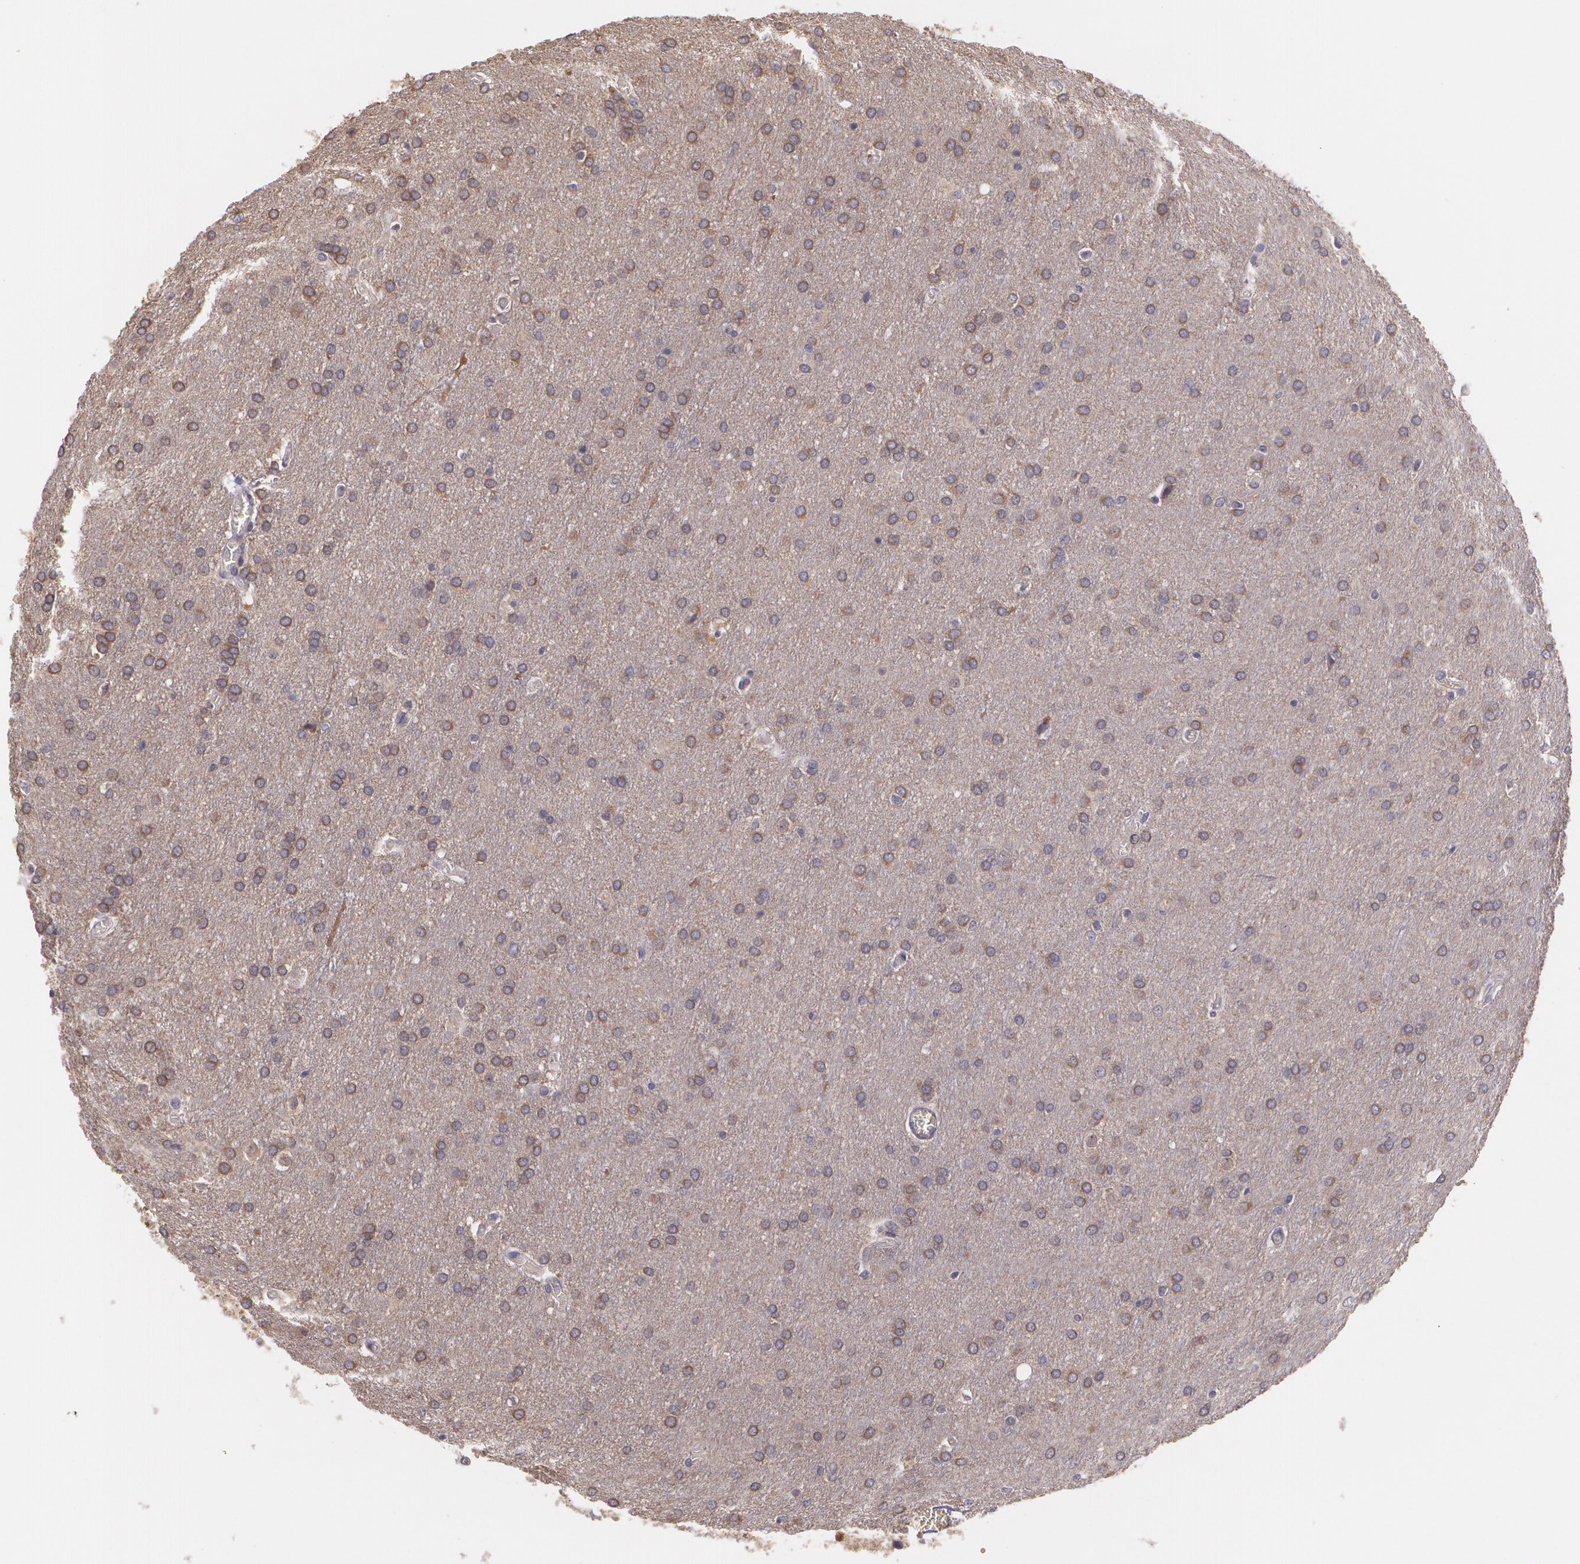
{"staining": {"intensity": "moderate", "quantity": ">75%", "location": "cytoplasmic/membranous"}, "tissue": "glioma", "cell_type": "Tumor cells", "image_type": "cancer", "snomed": [{"axis": "morphology", "description": "Glioma, malignant, Low grade"}, {"axis": "topography", "description": "Brain"}], "caption": "Protein expression analysis of human malignant glioma (low-grade) reveals moderate cytoplasmic/membranous staining in about >75% of tumor cells. (DAB IHC, brown staining for protein, blue staining for nuclei).", "gene": "CCL17", "patient": {"sex": "female", "age": 32}}